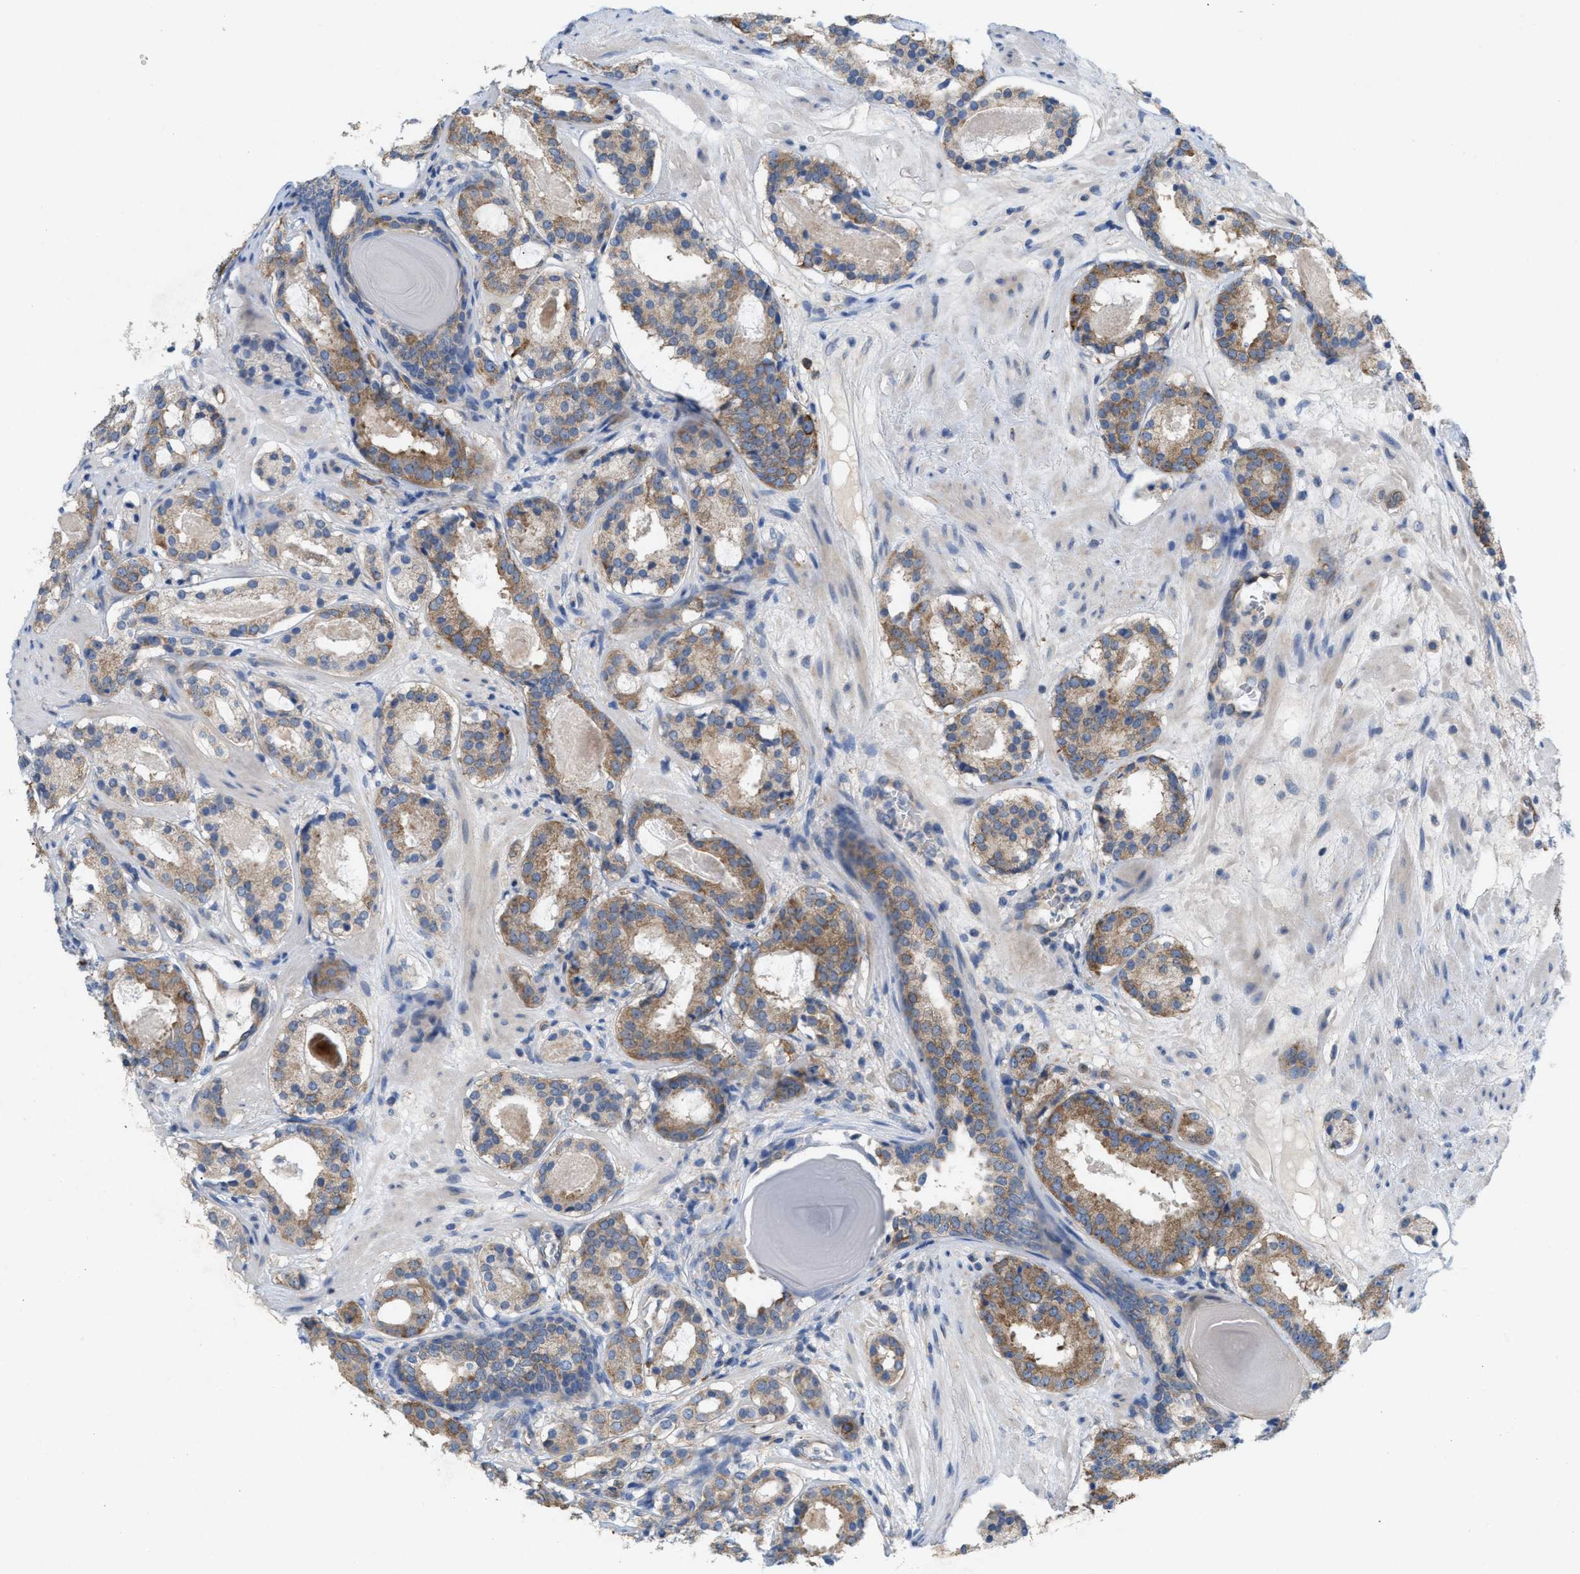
{"staining": {"intensity": "moderate", "quantity": ">75%", "location": "cytoplasmic/membranous"}, "tissue": "prostate cancer", "cell_type": "Tumor cells", "image_type": "cancer", "snomed": [{"axis": "morphology", "description": "Adenocarcinoma, Low grade"}, {"axis": "topography", "description": "Prostate"}], "caption": "Moderate cytoplasmic/membranous expression for a protein is present in approximately >75% of tumor cells of prostate cancer (adenocarcinoma (low-grade)) using immunohistochemistry.", "gene": "UBAP2", "patient": {"sex": "male", "age": 69}}